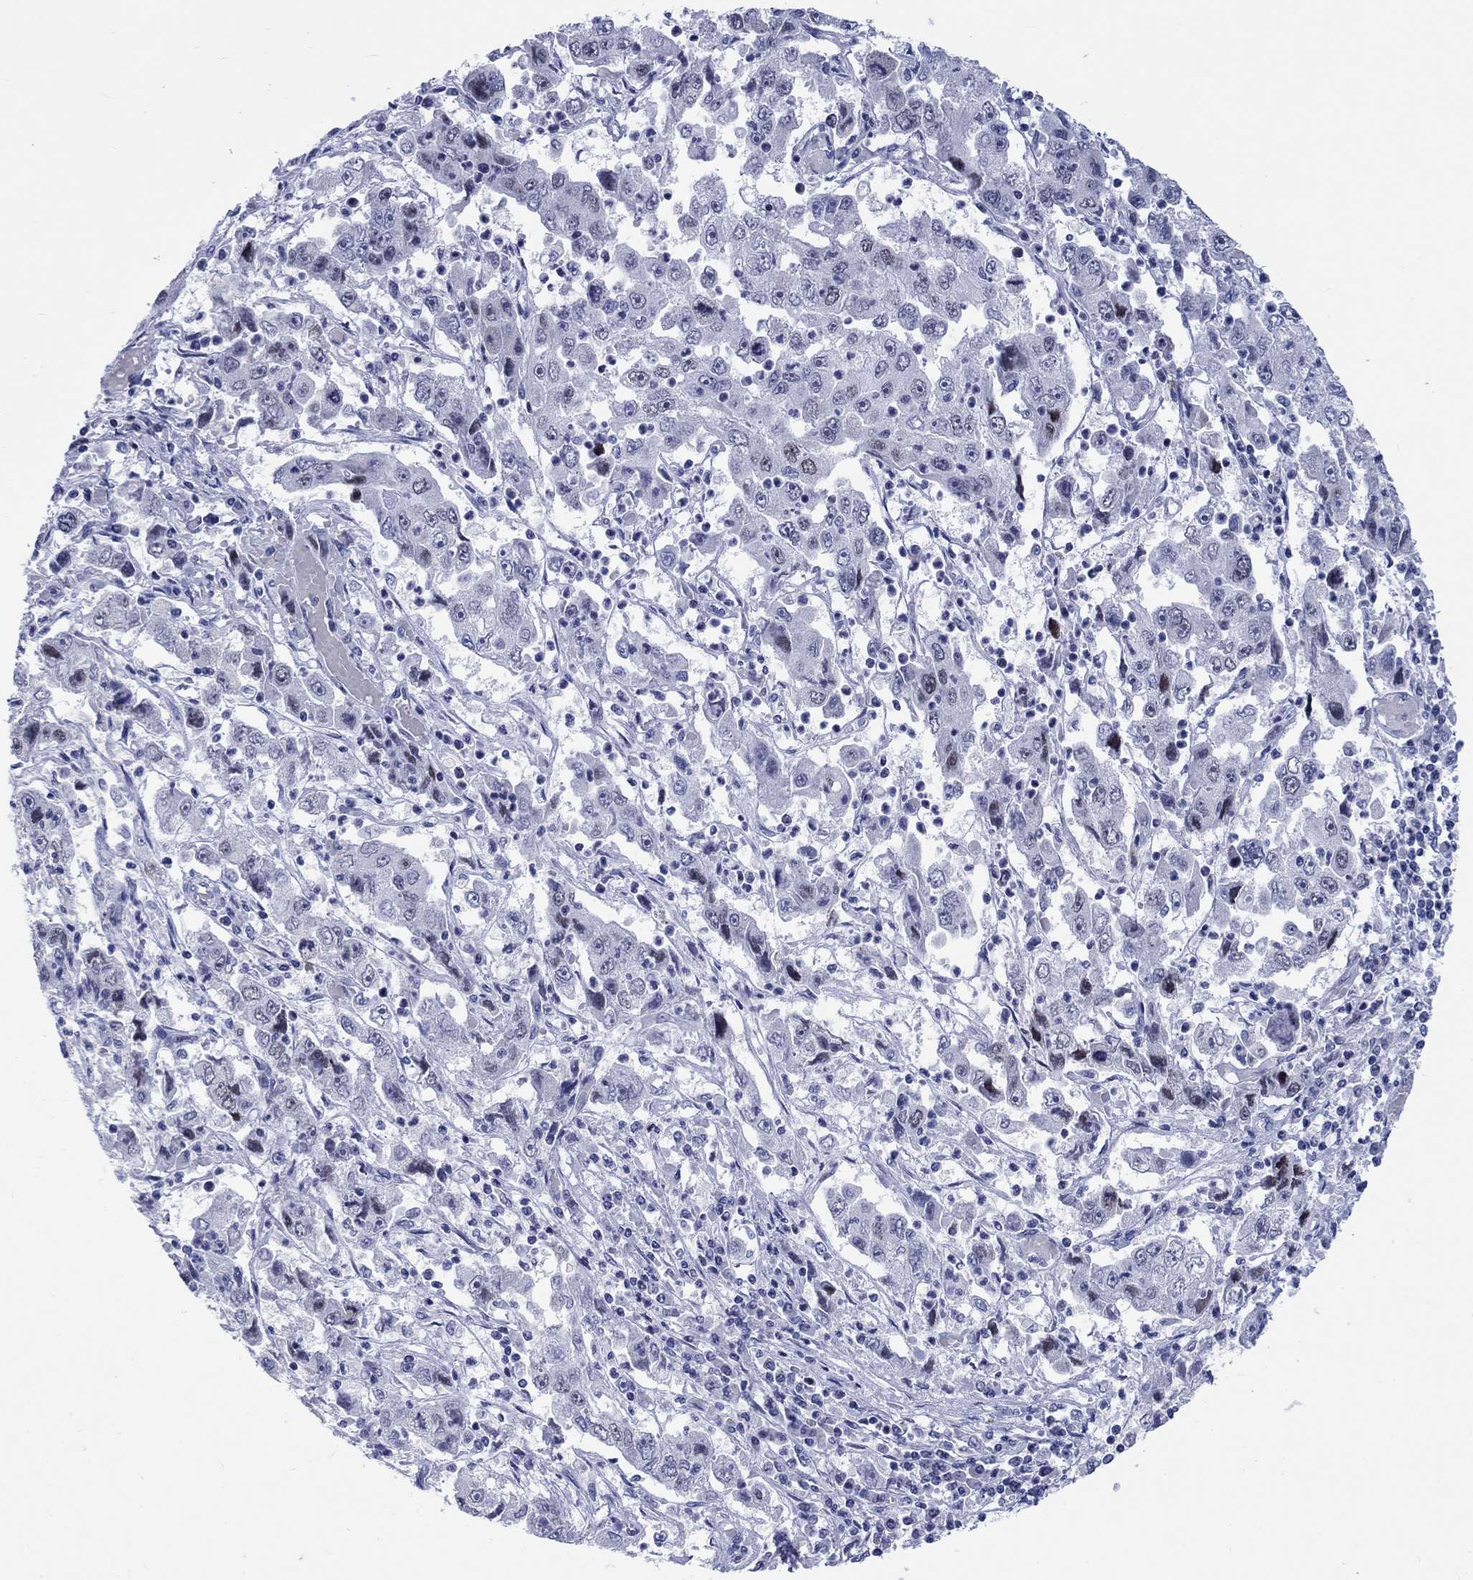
{"staining": {"intensity": "negative", "quantity": "none", "location": "none"}, "tissue": "cervical cancer", "cell_type": "Tumor cells", "image_type": "cancer", "snomed": [{"axis": "morphology", "description": "Squamous cell carcinoma, NOS"}, {"axis": "topography", "description": "Cervix"}], "caption": "A micrograph of human cervical cancer is negative for staining in tumor cells.", "gene": "CDCA2", "patient": {"sex": "female", "age": 36}}